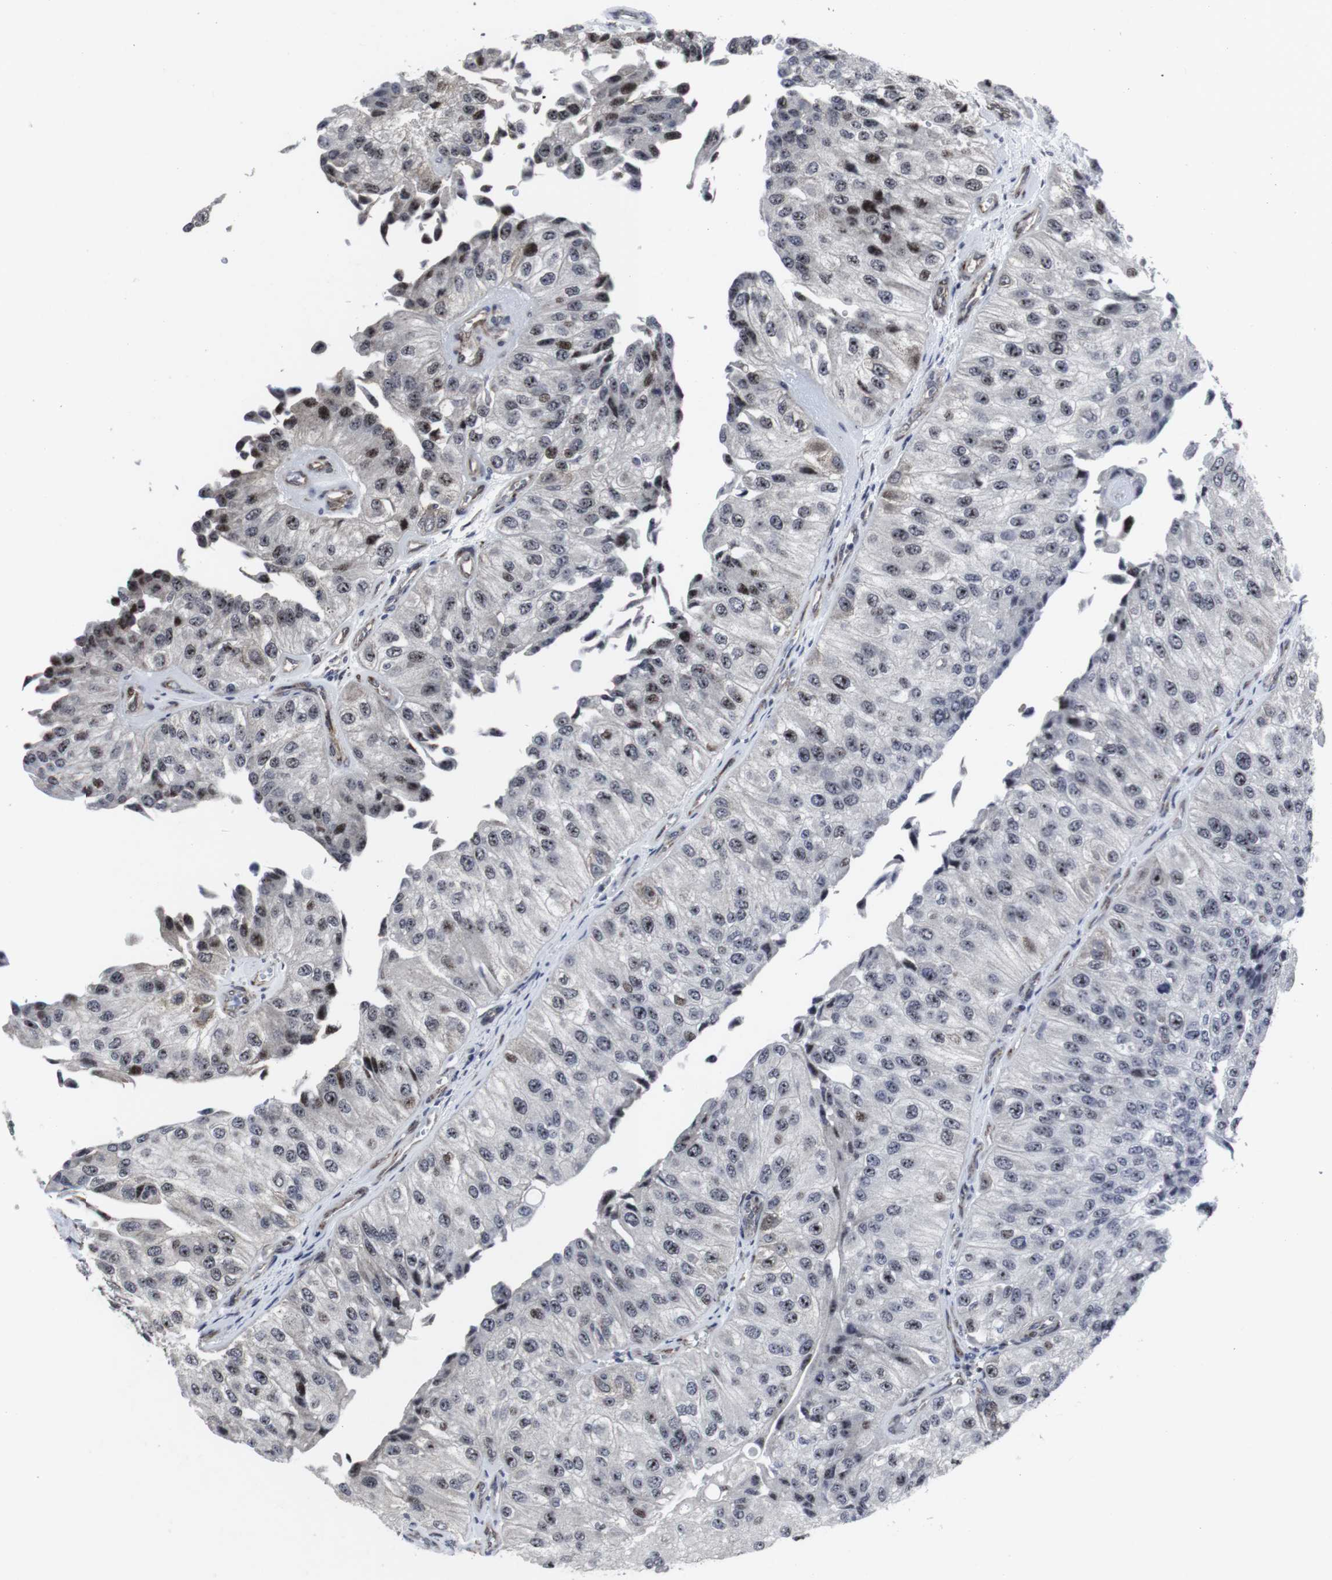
{"staining": {"intensity": "moderate", "quantity": "25%-75%", "location": "nuclear"}, "tissue": "urothelial cancer", "cell_type": "Tumor cells", "image_type": "cancer", "snomed": [{"axis": "morphology", "description": "Urothelial carcinoma, High grade"}, {"axis": "topography", "description": "Kidney"}, {"axis": "topography", "description": "Urinary bladder"}], "caption": "A micrograph of high-grade urothelial carcinoma stained for a protein displays moderate nuclear brown staining in tumor cells.", "gene": "MLH1", "patient": {"sex": "male", "age": 77}}